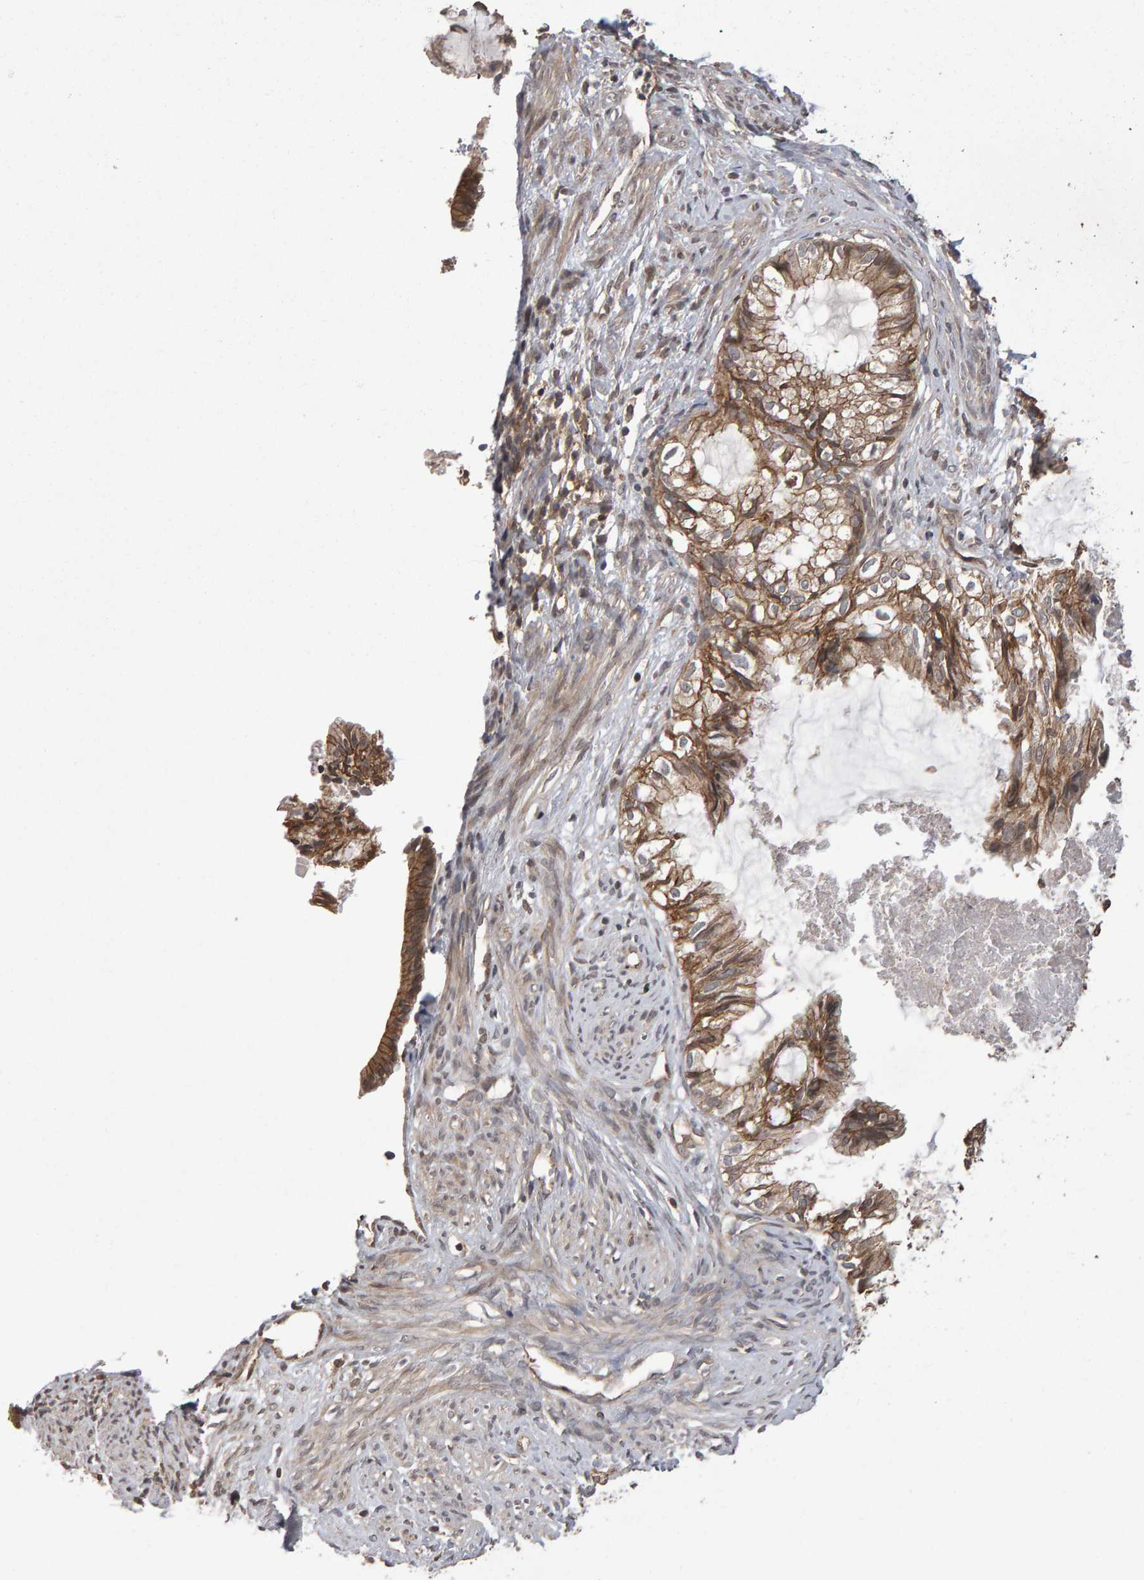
{"staining": {"intensity": "moderate", "quantity": ">75%", "location": "cytoplasmic/membranous"}, "tissue": "cervical cancer", "cell_type": "Tumor cells", "image_type": "cancer", "snomed": [{"axis": "morphology", "description": "Normal tissue, NOS"}, {"axis": "morphology", "description": "Adenocarcinoma, NOS"}, {"axis": "topography", "description": "Cervix"}, {"axis": "topography", "description": "Endometrium"}], "caption": "Immunohistochemistry of cervical cancer exhibits medium levels of moderate cytoplasmic/membranous positivity in approximately >75% of tumor cells. The staining was performed using DAB (3,3'-diaminobenzidine), with brown indicating positive protein expression. Nuclei are stained blue with hematoxylin.", "gene": "SCRIB", "patient": {"sex": "female", "age": 86}}